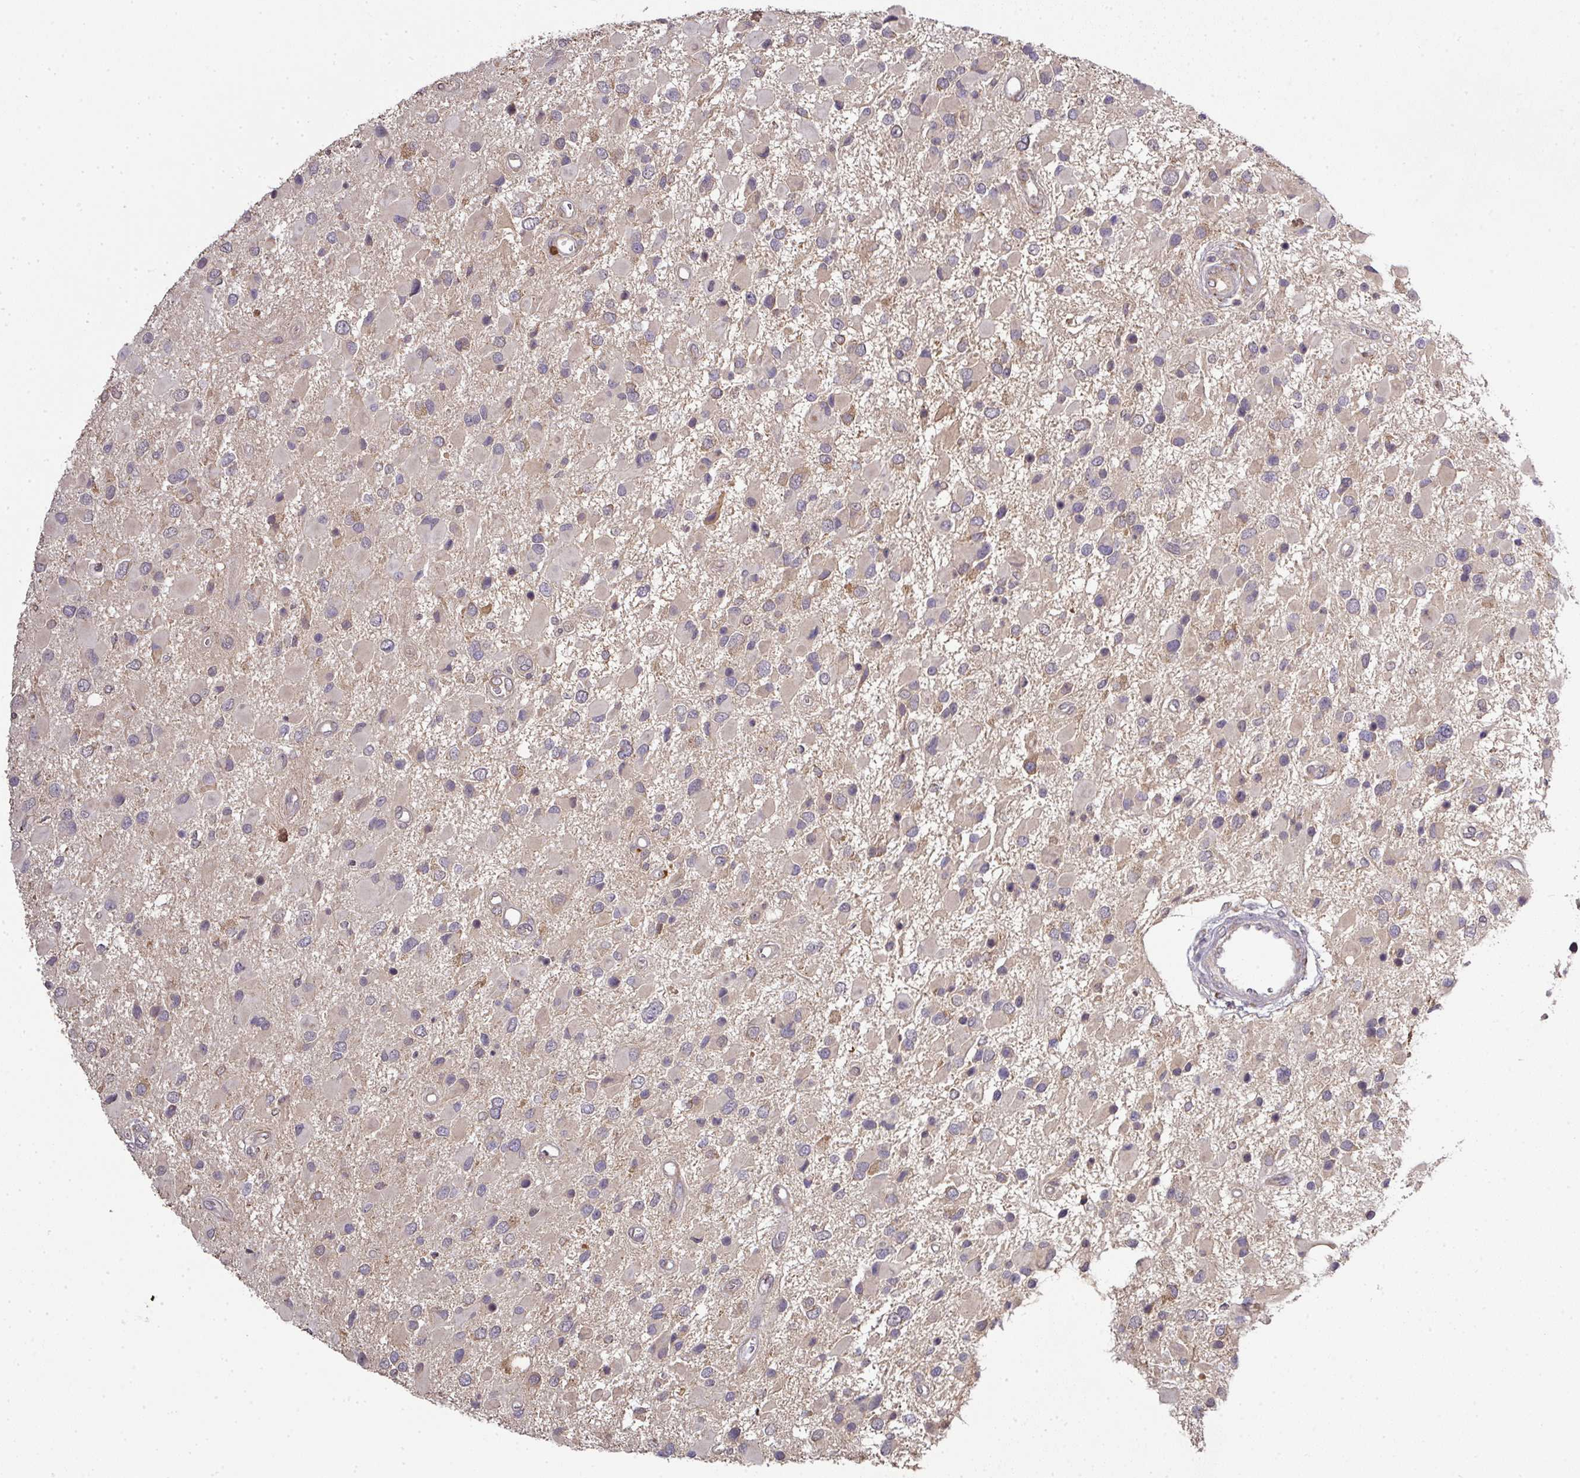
{"staining": {"intensity": "negative", "quantity": "none", "location": "none"}, "tissue": "glioma", "cell_type": "Tumor cells", "image_type": "cancer", "snomed": [{"axis": "morphology", "description": "Glioma, malignant, High grade"}, {"axis": "topography", "description": "Brain"}], "caption": "DAB (3,3'-diaminobenzidine) immunohistochemical staining of human glioma exhibits no significant expression in tumor cells.", "gene": "GALP", "patient": {"sex": "male", "age": 53}}